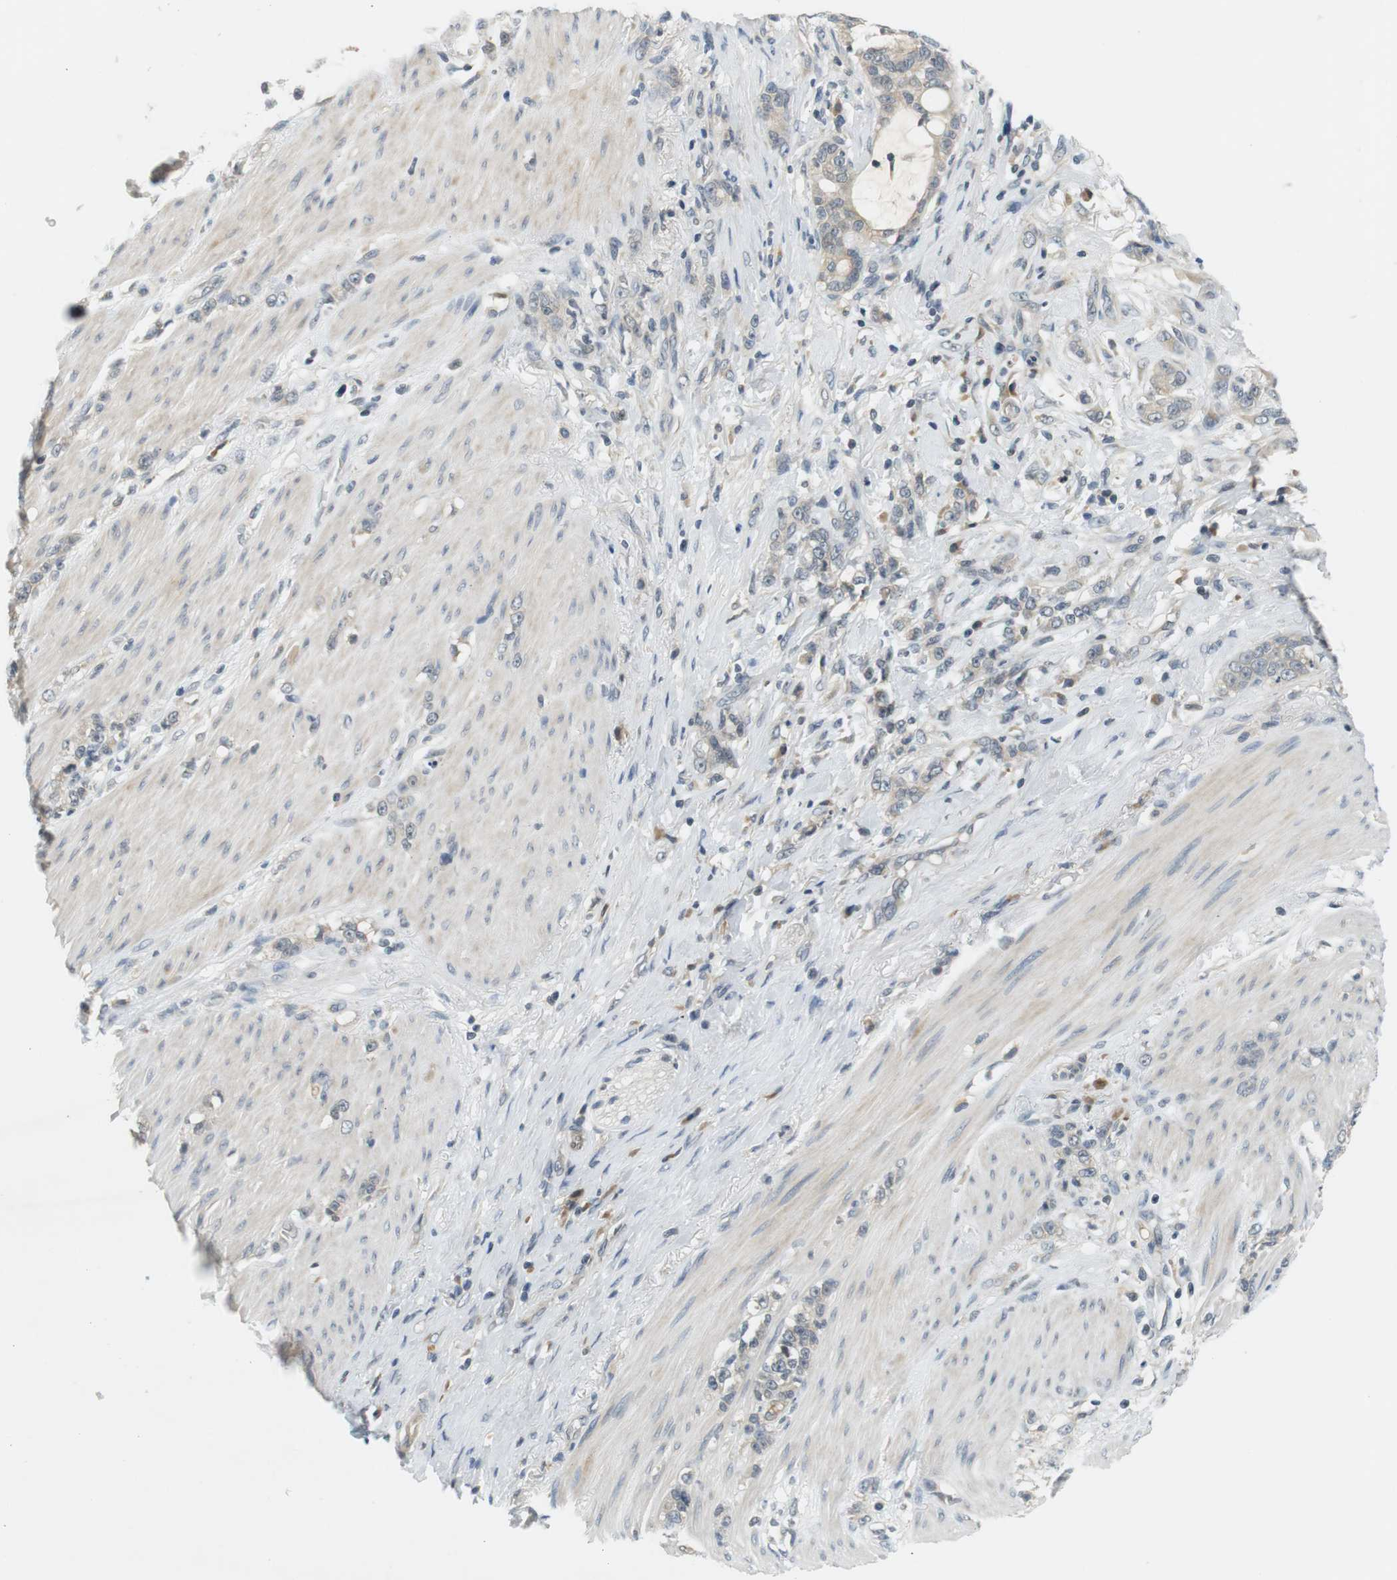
{"staining": {"intensity": "negative", "quantity": "none", "location": "none"}, "tissue": "stomach cancer", "cell_type": "Tumor cells", "image_type": "cancer", "snomed": [{"axis": "morphology", "description": "Adenocarcinoma, NOS"}, {"axis": "topography", "description": "Stomach, lower"}], "caption": "Tumor cells show no significant expression in stomach cancer.", "gene": "WNT7A", "patient": {"sex": "male", "age": 88}}